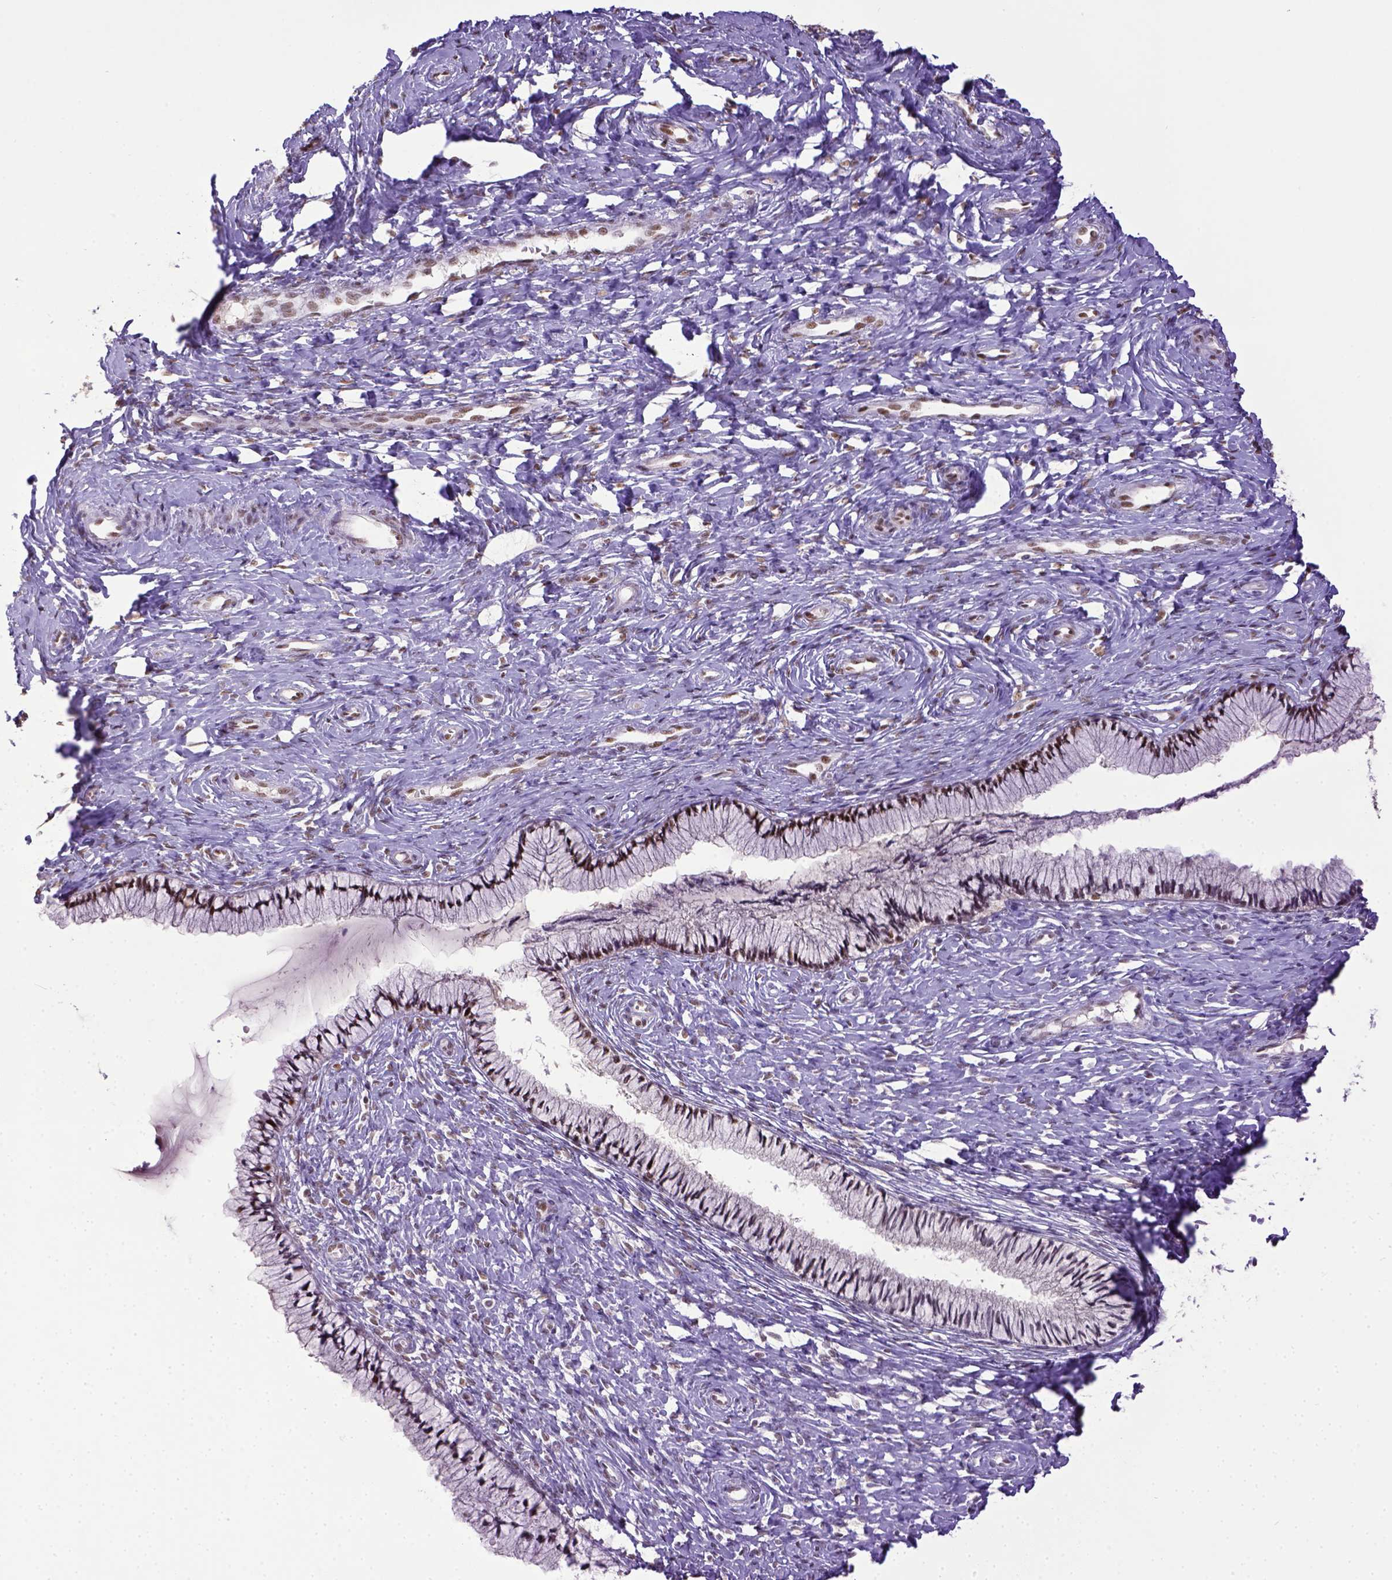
{"staining": {"intensity": "strong", "quantity": ">75%", "location": "nuclear"}, "tissue": "cervix", "cell_type": "Glandular cells", "image_type": "normal", "snomed": [{"axis": "morphology", "description": "Normal tissue, NOS"}, {"axis": "topography", "description": "Cervix"}], "caption": "Protein expression analysis of unremarkable human cervix reveals strong nuclear positivity in about >75% of glandular cells. The staining was performed using DAB, with brown indicating positive protein expression. Nuclei are stained blue with hematoxylin.", "gene": "ERCC1", "patient": {"sex": "female", "age": 37}}